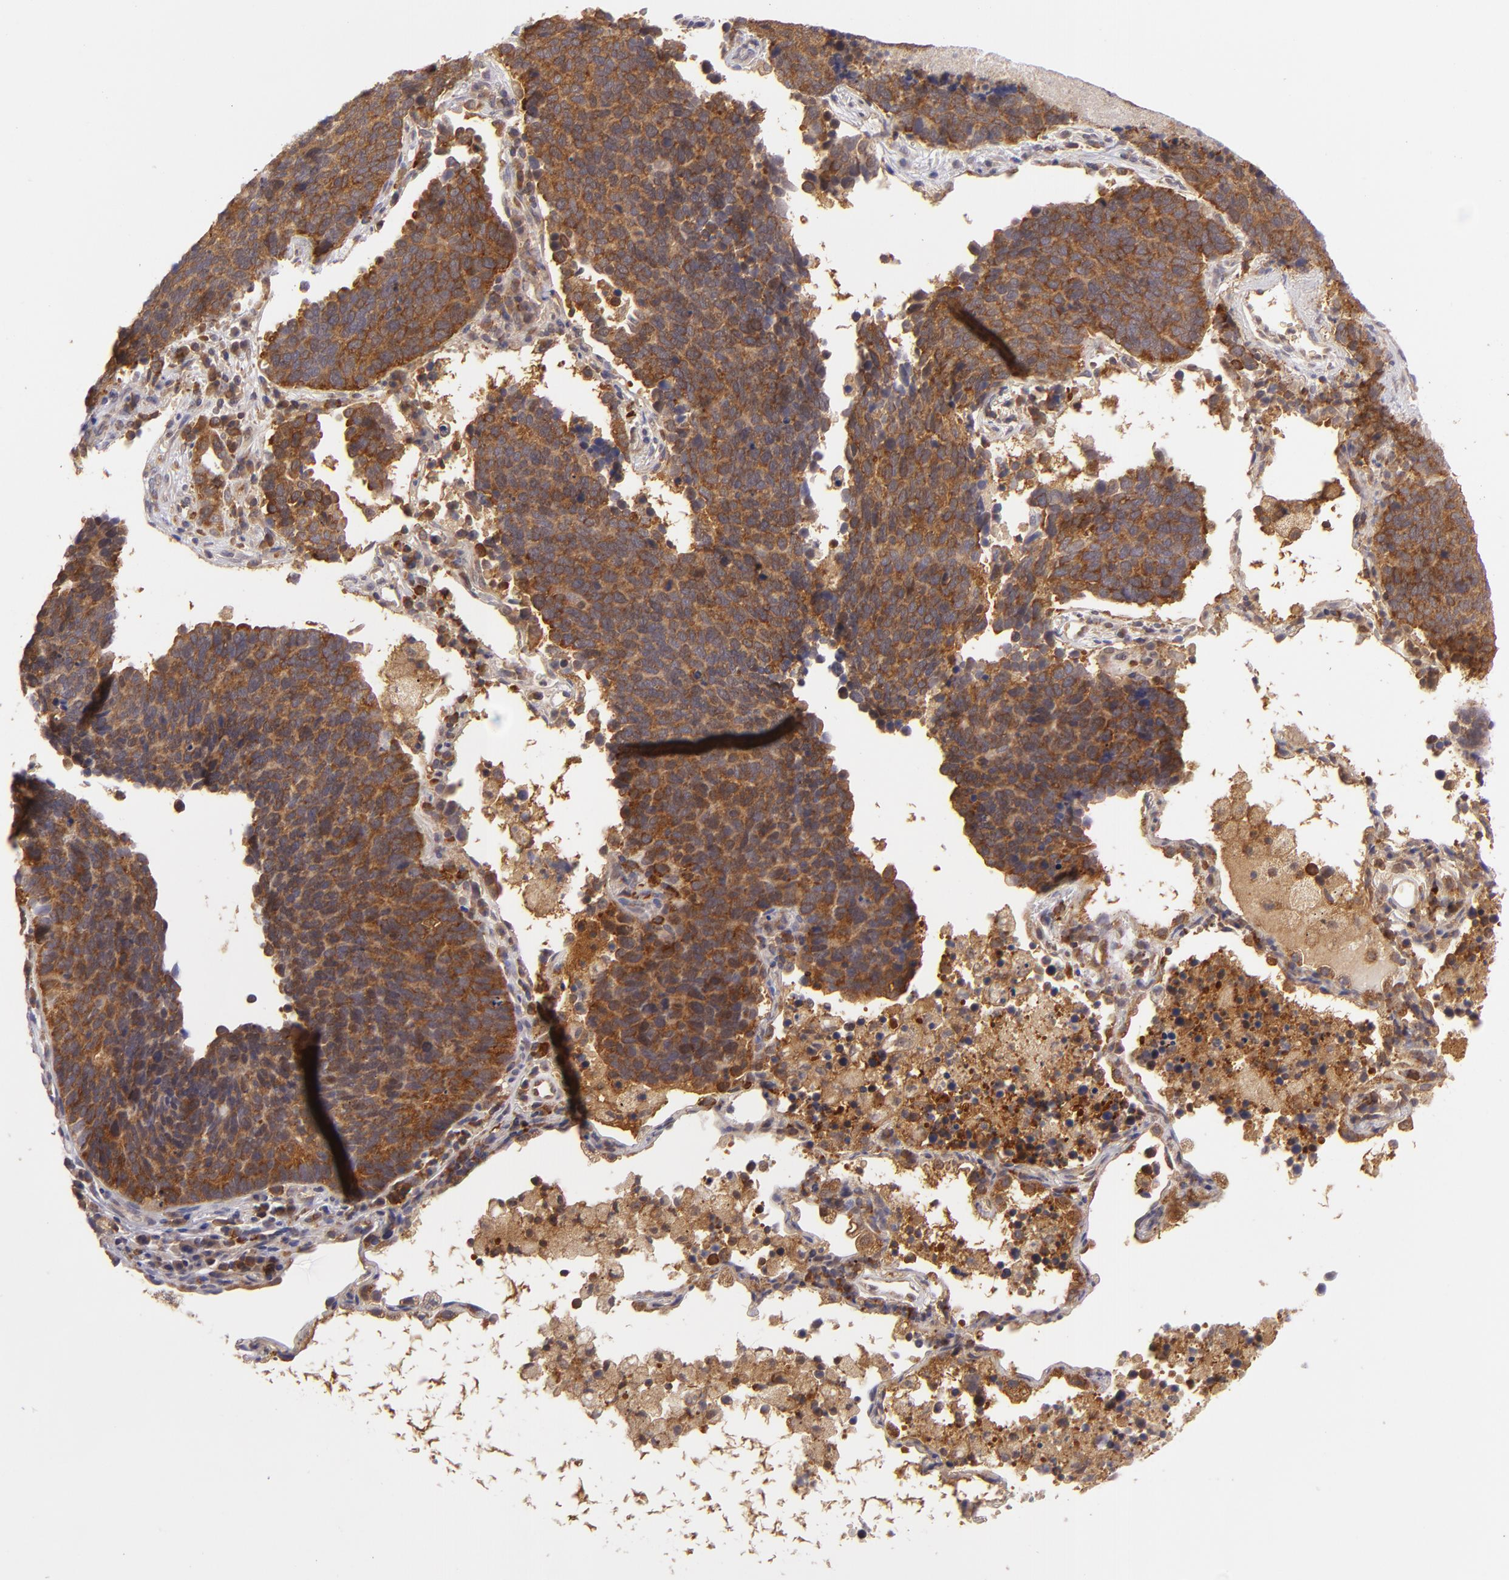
{"staining": {"intensity": "strong", "quantity": ">75%", "location": "cytoplasmic/membranous"}, "tissue": "lung cancer", "cell_type": "Tumor cells", "image_type": "cancer", "snomed": [{"axis": "morphology", "description": "Neoplasm, malignant, NOS"}, {"axis": "topography", "description": "Lung"}], "caption": "Brown immunohistochemical staining in human lung cancer reveals strong cytoplasmic/membranous positivity in about >75% of tumor cells.", "gene": "PTPN13", "patient": {"sex": "female", "age": 75}}